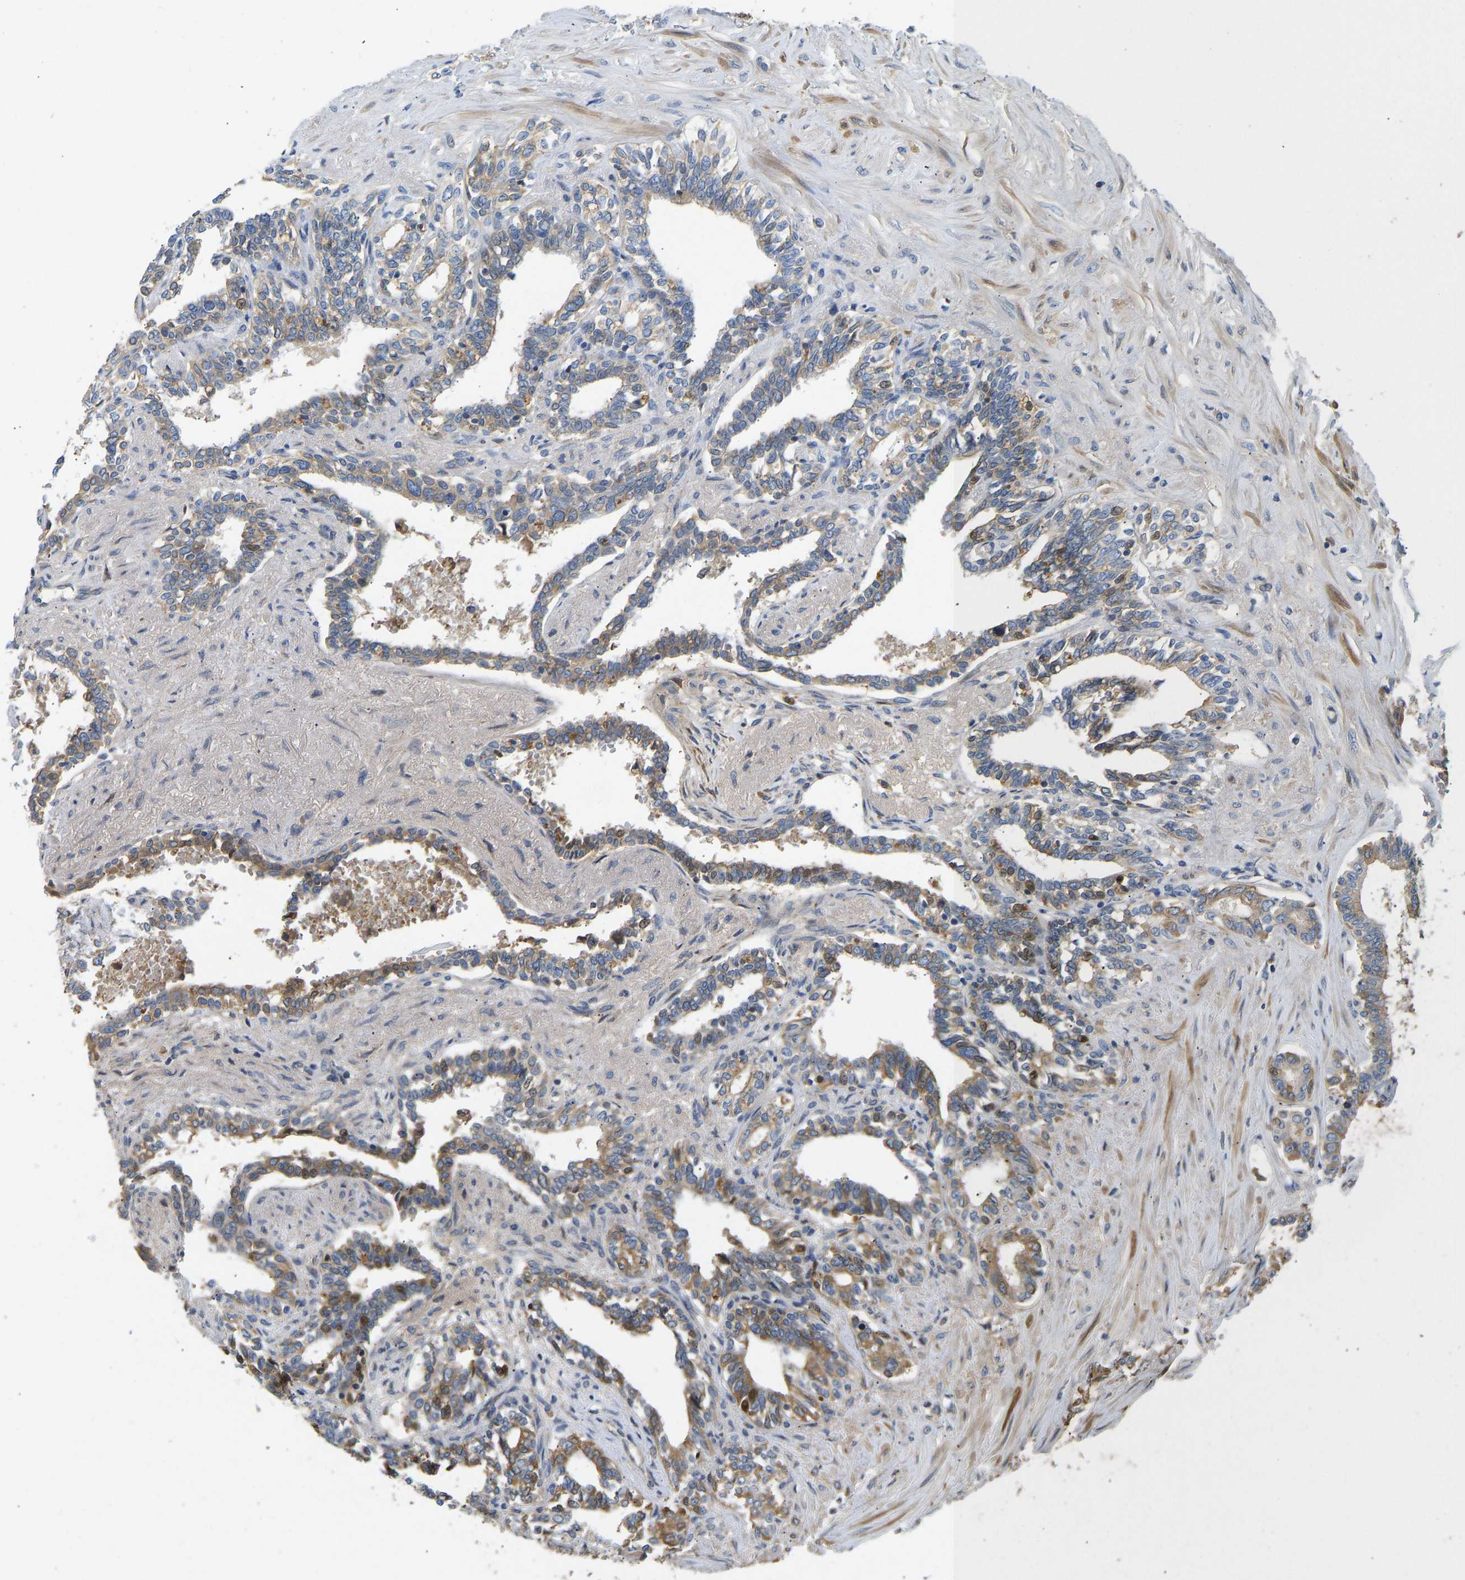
{"staining": {"intensity": "moderate", "quantity": "25%-75%", "location": "cytoplasmic/membranous"}, "tissue": "seminal vesicle", "cell_type": "Glandular cells", "image_type": "normal", "snomed": [{"axis": "morphology", "description": "Normal tissue, NOS"}, {"axis": "morphology", "description": "Adenocarcinoma, High grade"}, {"axis": "topography", "description": "Prostate"}, {"axis": "topography", "description": "Seminal veicle"}], "caption": "Seminal vesicle stained with DAB (3,3'-diaminobenzidine) immunohistochemistry displays medium levels of moderate cytoplasmic/membranous expression in approximately 25%-75% of glandular cells.", "gene": "VCPKMT", "patient": {"sex": "male", "age": 55}}